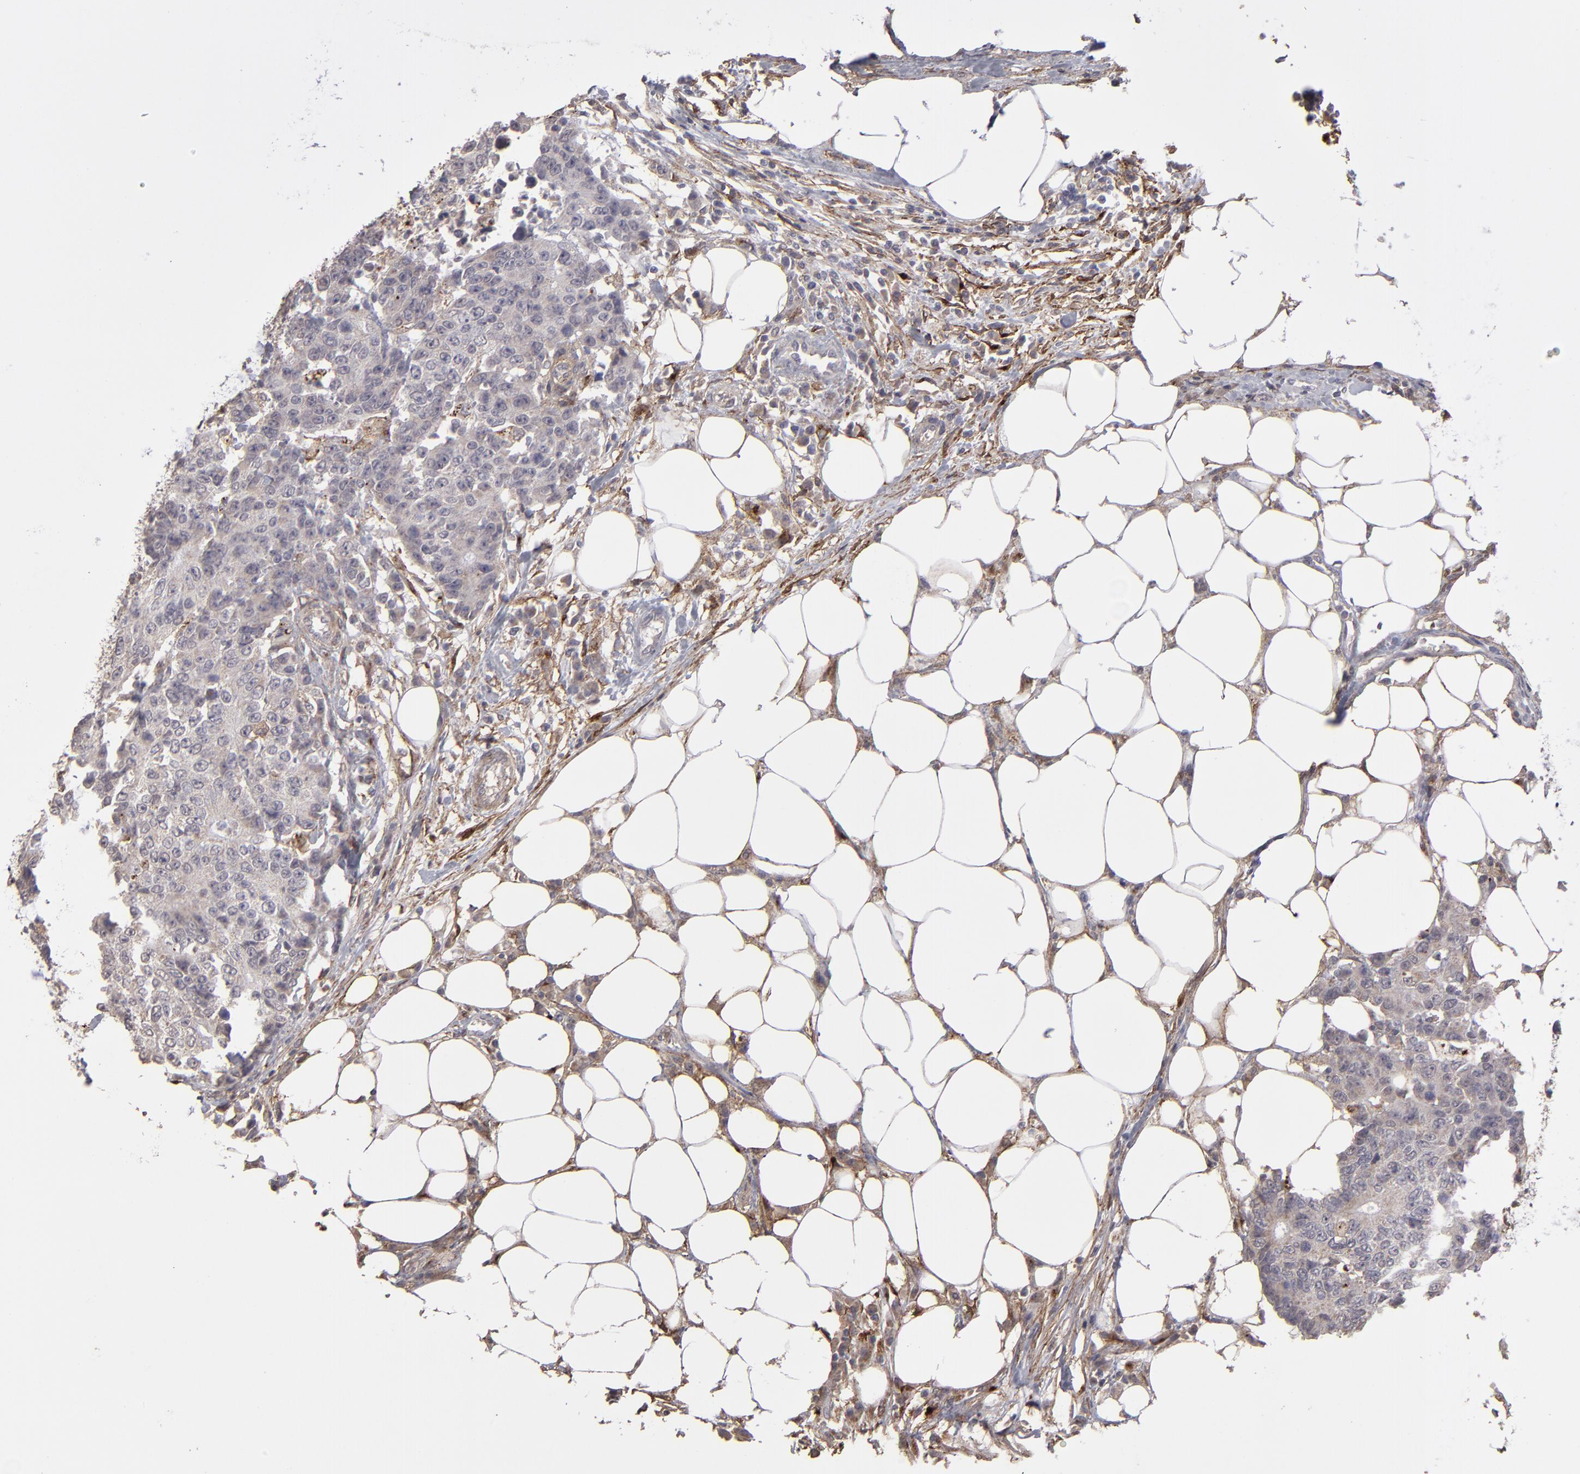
{"staining": {"intensity": "weak", "quantity": "<25%", "location": "cytoplasmic/membranous"}, "tissue": "colorectal cancer", "cell_type": "Tumor cells", "image_type": "cancer", "snomed": [{"axis": "morphology", "description": "Adenocarcinoma, NOS"}, {"axis": "topography", "description": "Colon"}], "caption": "The IHC micrograph has no significant expression in tumor cells of colorectal cancer tissue. Brightfield microscopy of immunohistochemistry stained with DAB (brown) and hematoxylin (blue), captured at high magnification.", "gene": "ITGB5", "patient": {"sex": "female", "age": 86}}